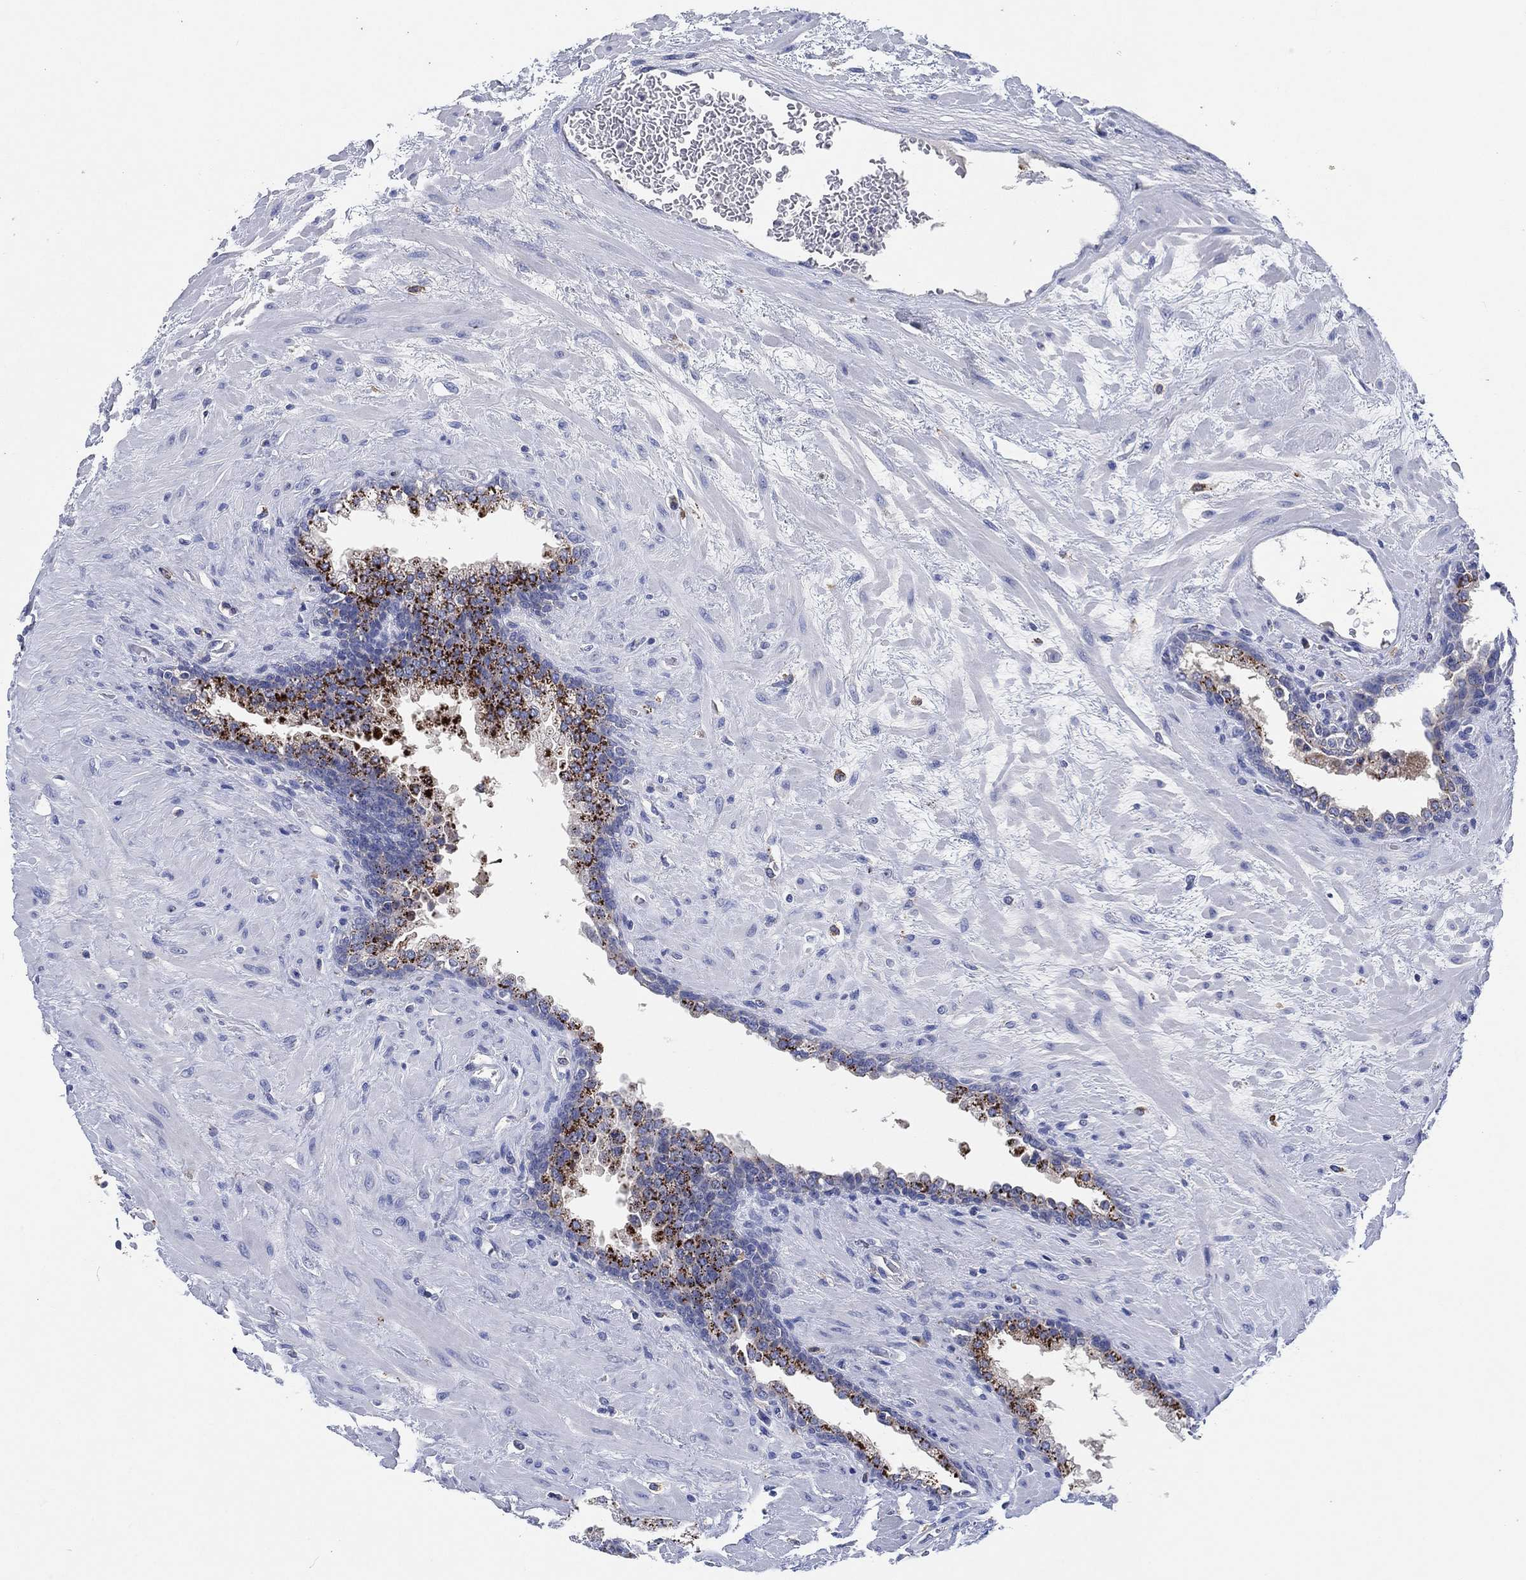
{"staining": {"intensity": "moderate", "quantity": "<25%", "location": "cytoplasmic/membranous"}, "tissue": "prostate", "cell_type": "Glandular cells", "image_type": "normal", "snomed": [{"axis": "morphology", "description": "Normal tissue, NOS"}, {"axis": "topography", "description": "Prostate"}], "caption": "Immunohistochemical staining of normal human prostate exhibits <25% levels of moderate cytoplasmic/membranous protein staining in approximately <25% of glandular cells.", "gene": "GALNS", "patient": {"sex": "male", "age": 63}}